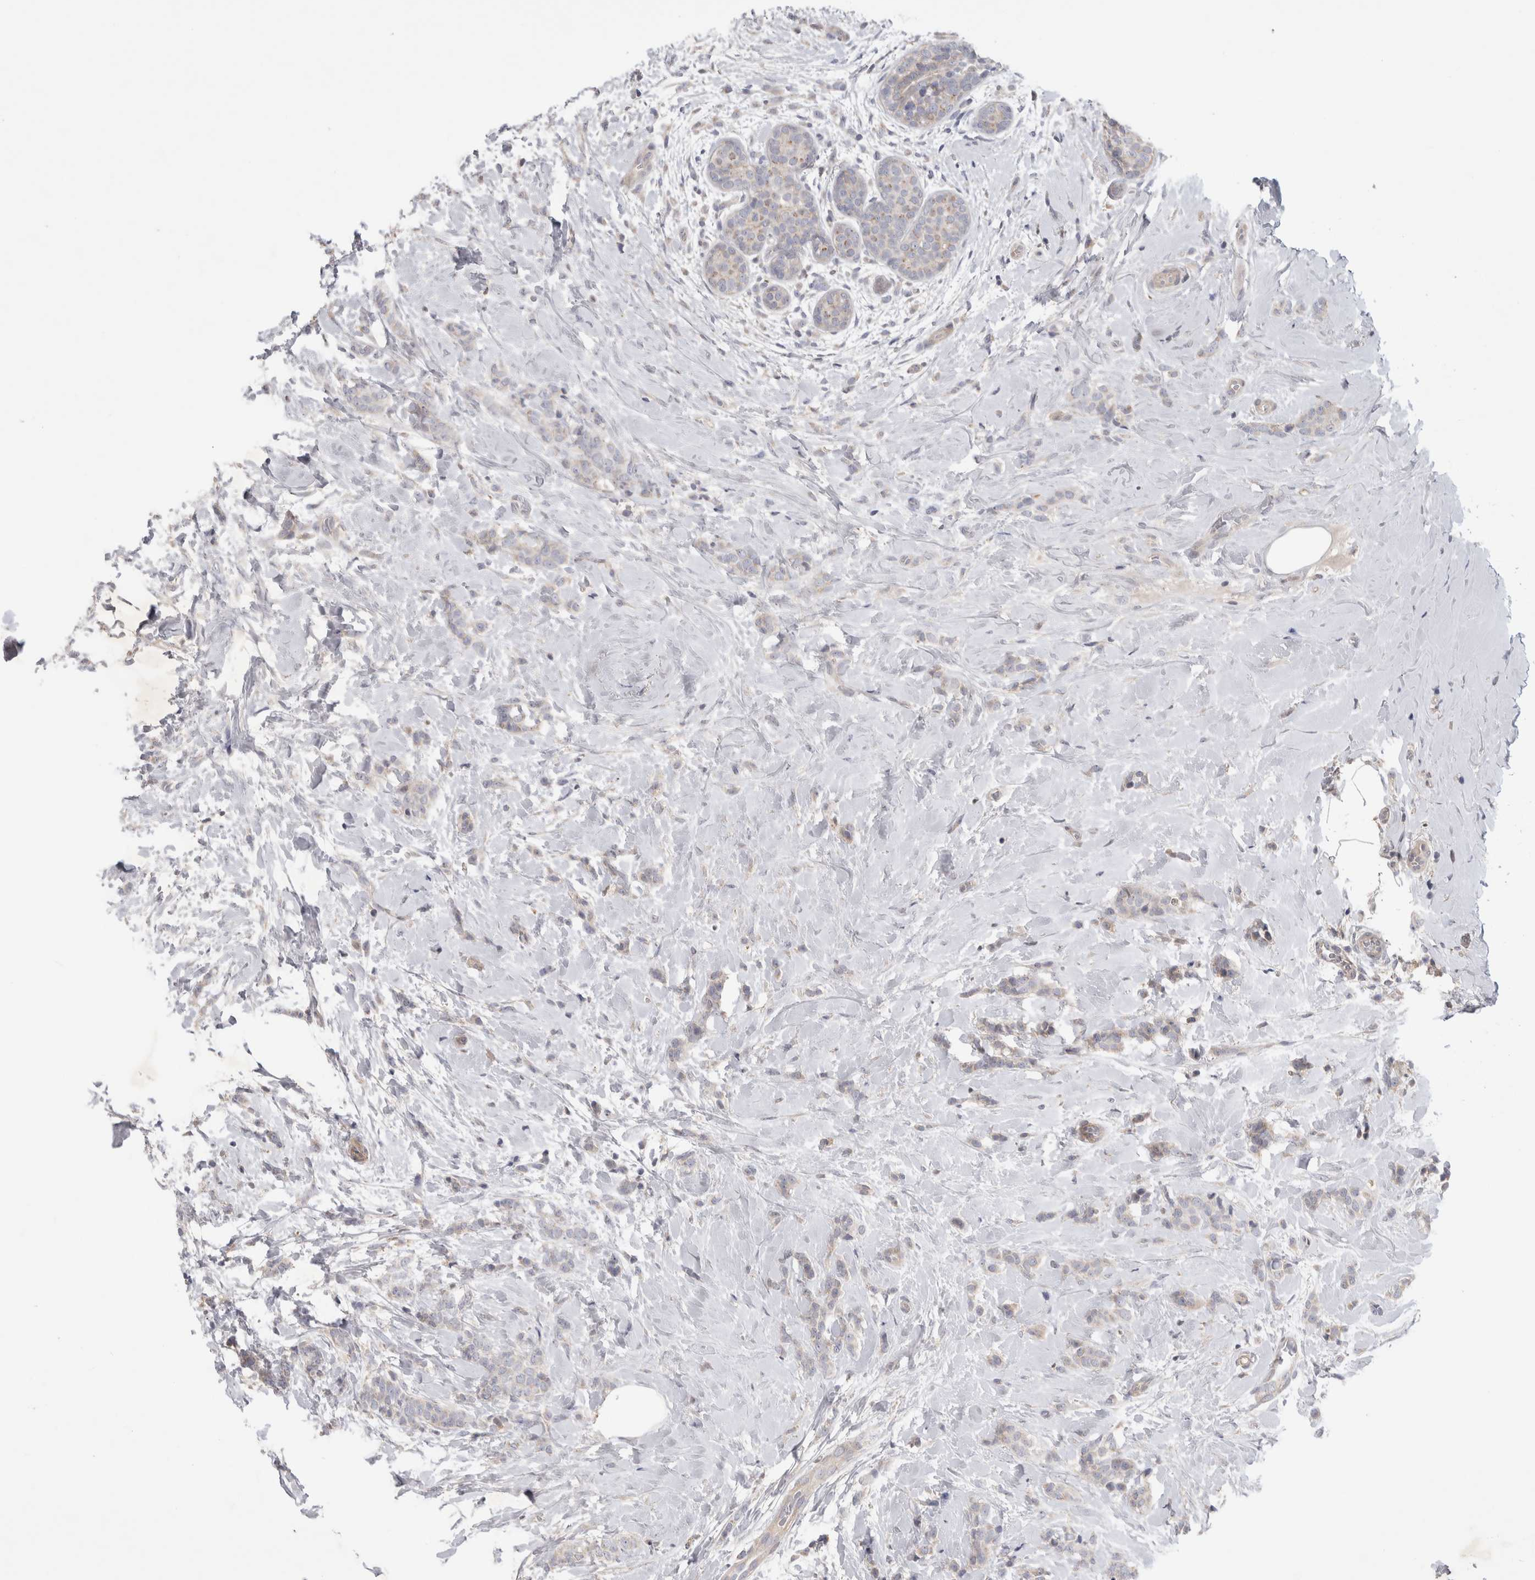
{"staining": {"intensity": "weak", "quantity": "<25%", "location": "cytoplasmic/membranous"}, "tissue": "breast cancer", "cell_type": "Tumor cells", "image_type": "cancer", "snomed": [{"axis": "morphology", "description": "Lobular carcinoma, in situ"}, {"axis": "morphology", "description": "Lobular carcinoma"}, {"axis": "topography", "description": "Breast"}], "caption": "Tumor cells are negative for protein expression in human breast cancer.", "gene": "SRD5A3", "patient": {"sex": "female", "age": 41}}